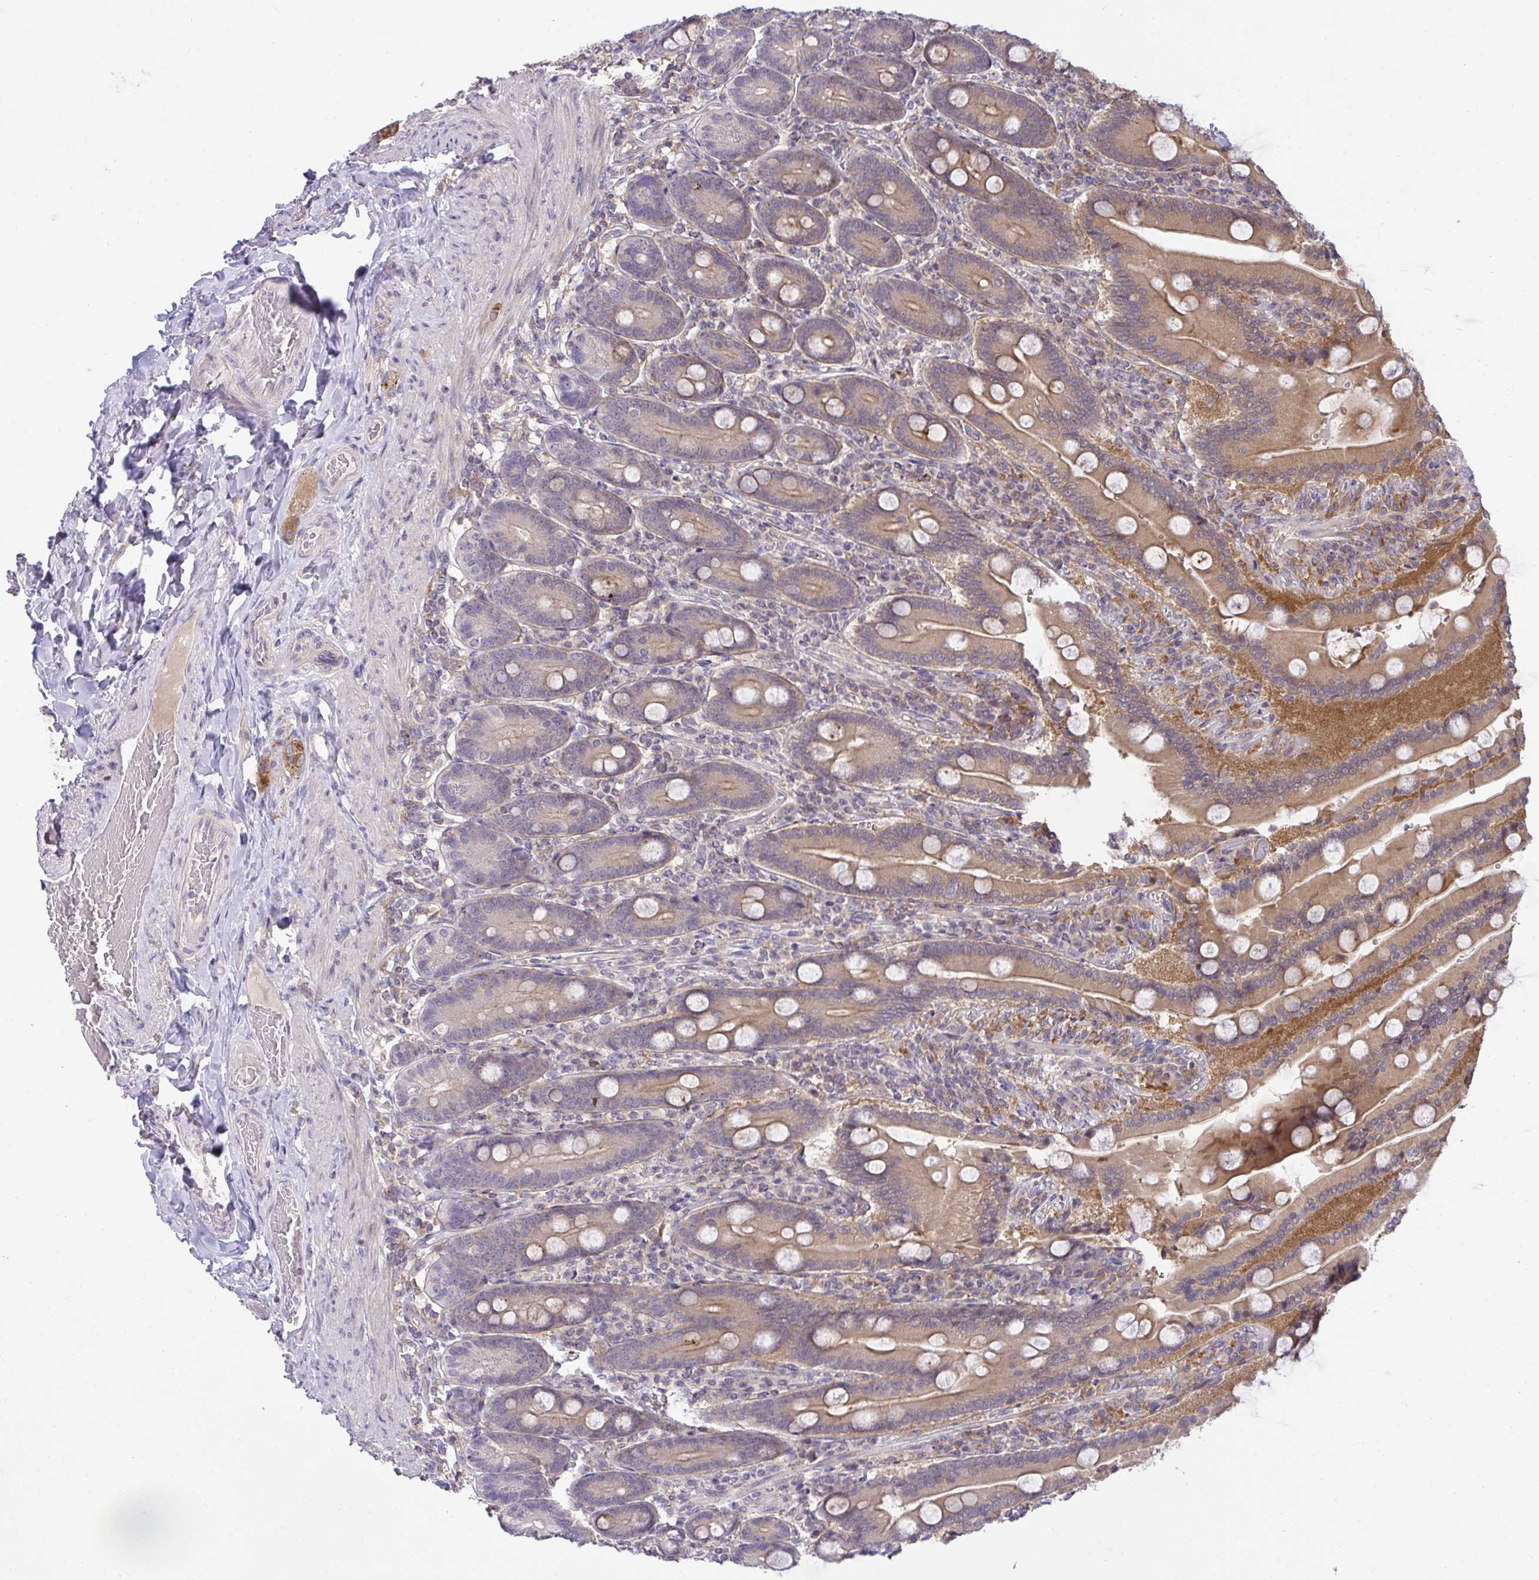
{"staining": {"intensity": "strong", "quantity": "25%-75%", "location": "cytoplasmic/membranous"}, "tissue": "duodenum", "cell_type": "Glandular cells", "image_type": "normal", "snomed": [{"axis": "morphology", "description": "Normal tissue, NOS"}, {"axis": "topography", "description": "Duodenum"}], "caption": "Protein analysis of unremarkable duodenum reveals strong cytoplasmic/membranous staining in approximately 25%-75% of glandular cells.", "gene": "SLC9A6", "patient": {"sex": "female", "age": 62}}